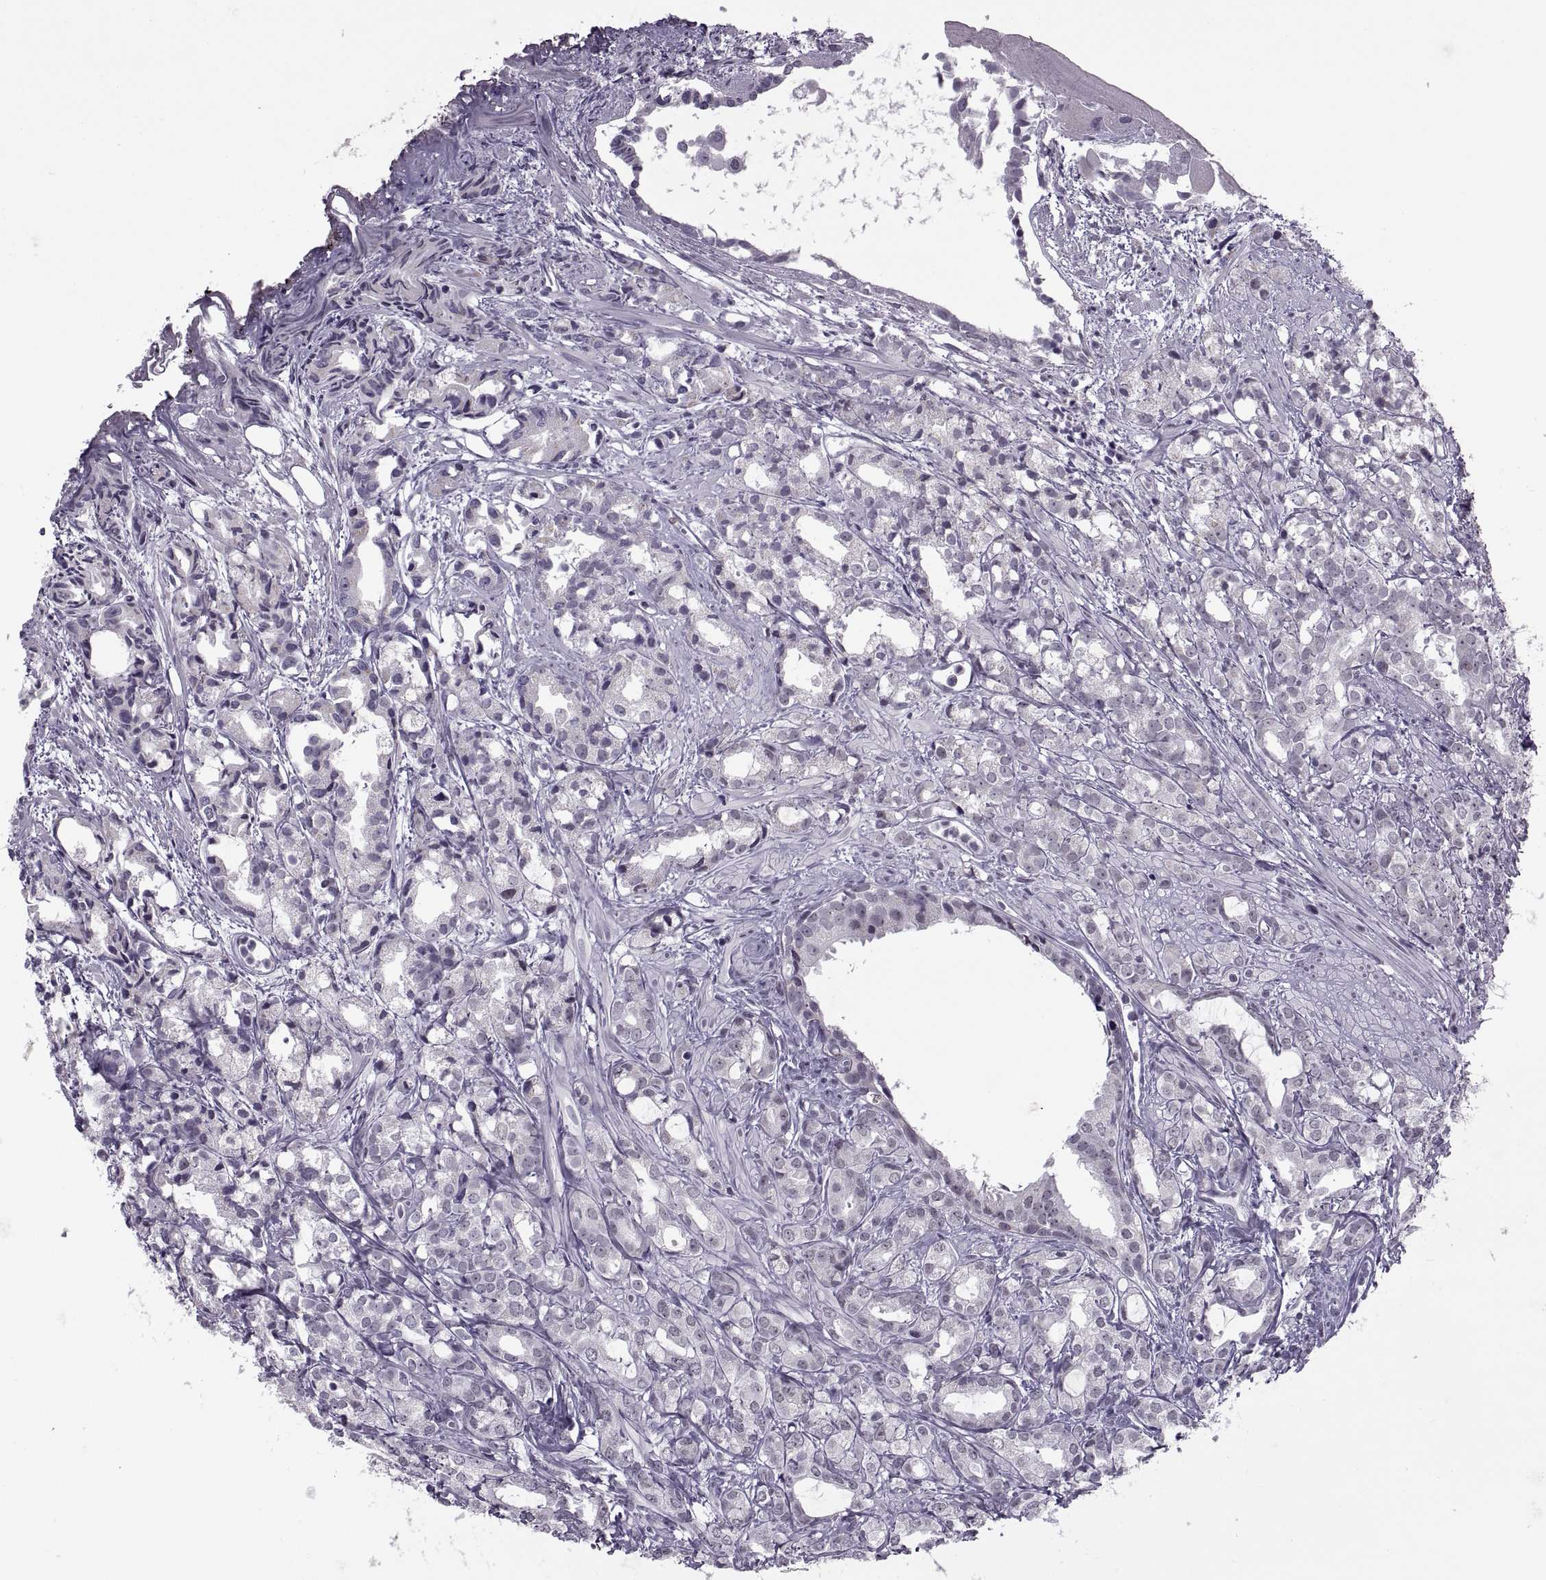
{"staining": {"intensity": "negative", "quantity": "none", "location": "none"}, "tissue": "prostate cancer", "cell_type": "Tumor cells", "image_type": "cancer", "snomed": [{"axis": "morphology", "description": "Adenocarcinoma, High grade"}, {"axis": "topography", "description": "Prostate"}], "caption": "Immunohistochemistry (IHC) of human prostate cancer reveals no staining in tumor cells.", "gene": "OTP", "patient": {"sex": "male", "age": 79}}